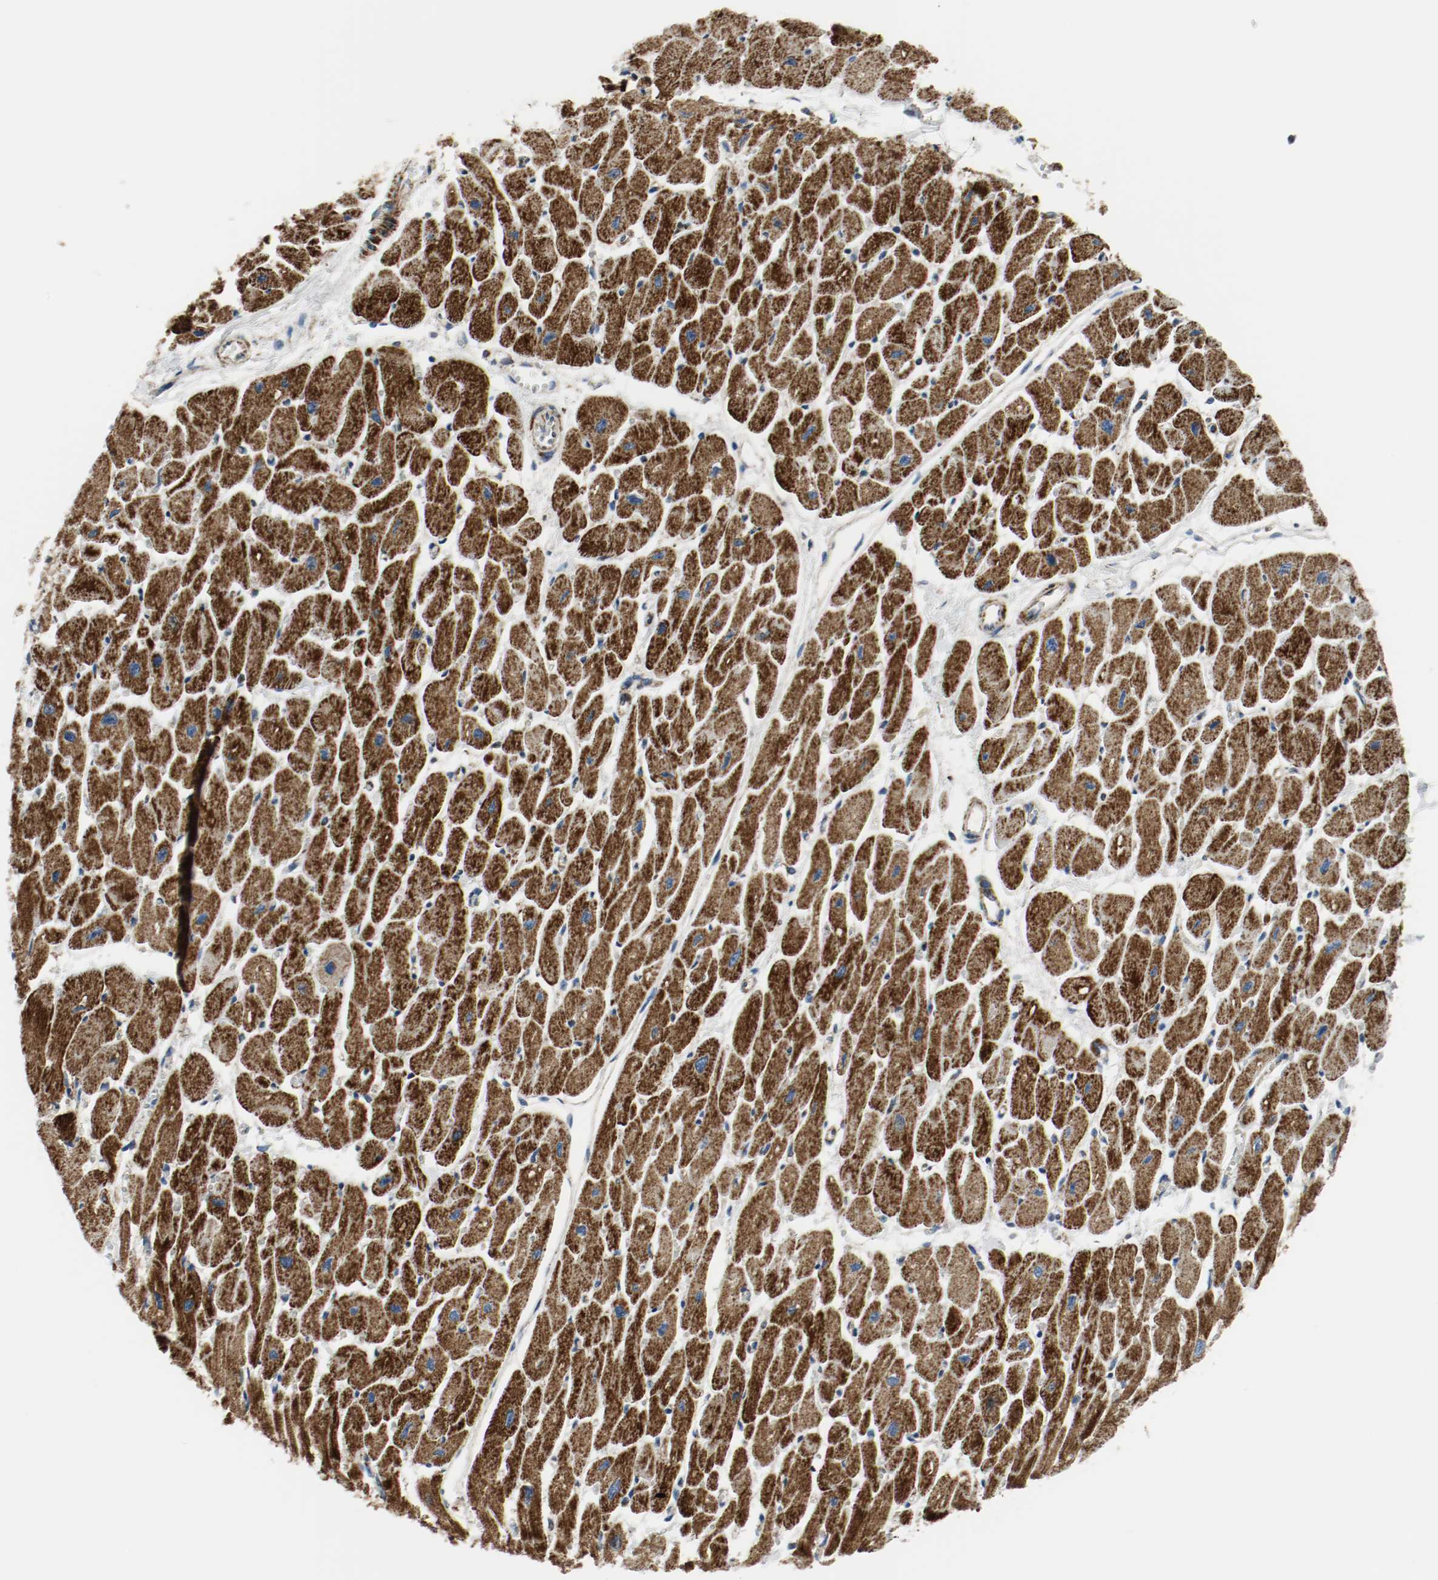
{"staining": {"intensity": "strong", "quantity": ">75%", "location": "cytoplasmic/membranous"}, "tissue": "heart muscle", "cell_type": "Cardiomyocytes", "image_type": "normal", "snomed": [{"axis": "morphology", "description": "Normal tissue, NOS"}, {"axis": "topography", "description": "Heart"}], "caption": "Cardiomyocytes exhibit strong cytoplasmic/membranous expression in approximately >75% of cells in unremarkable heart muscle.", "gene": "TXNRD1", "patient": {"sex": "female", "age": 54}}